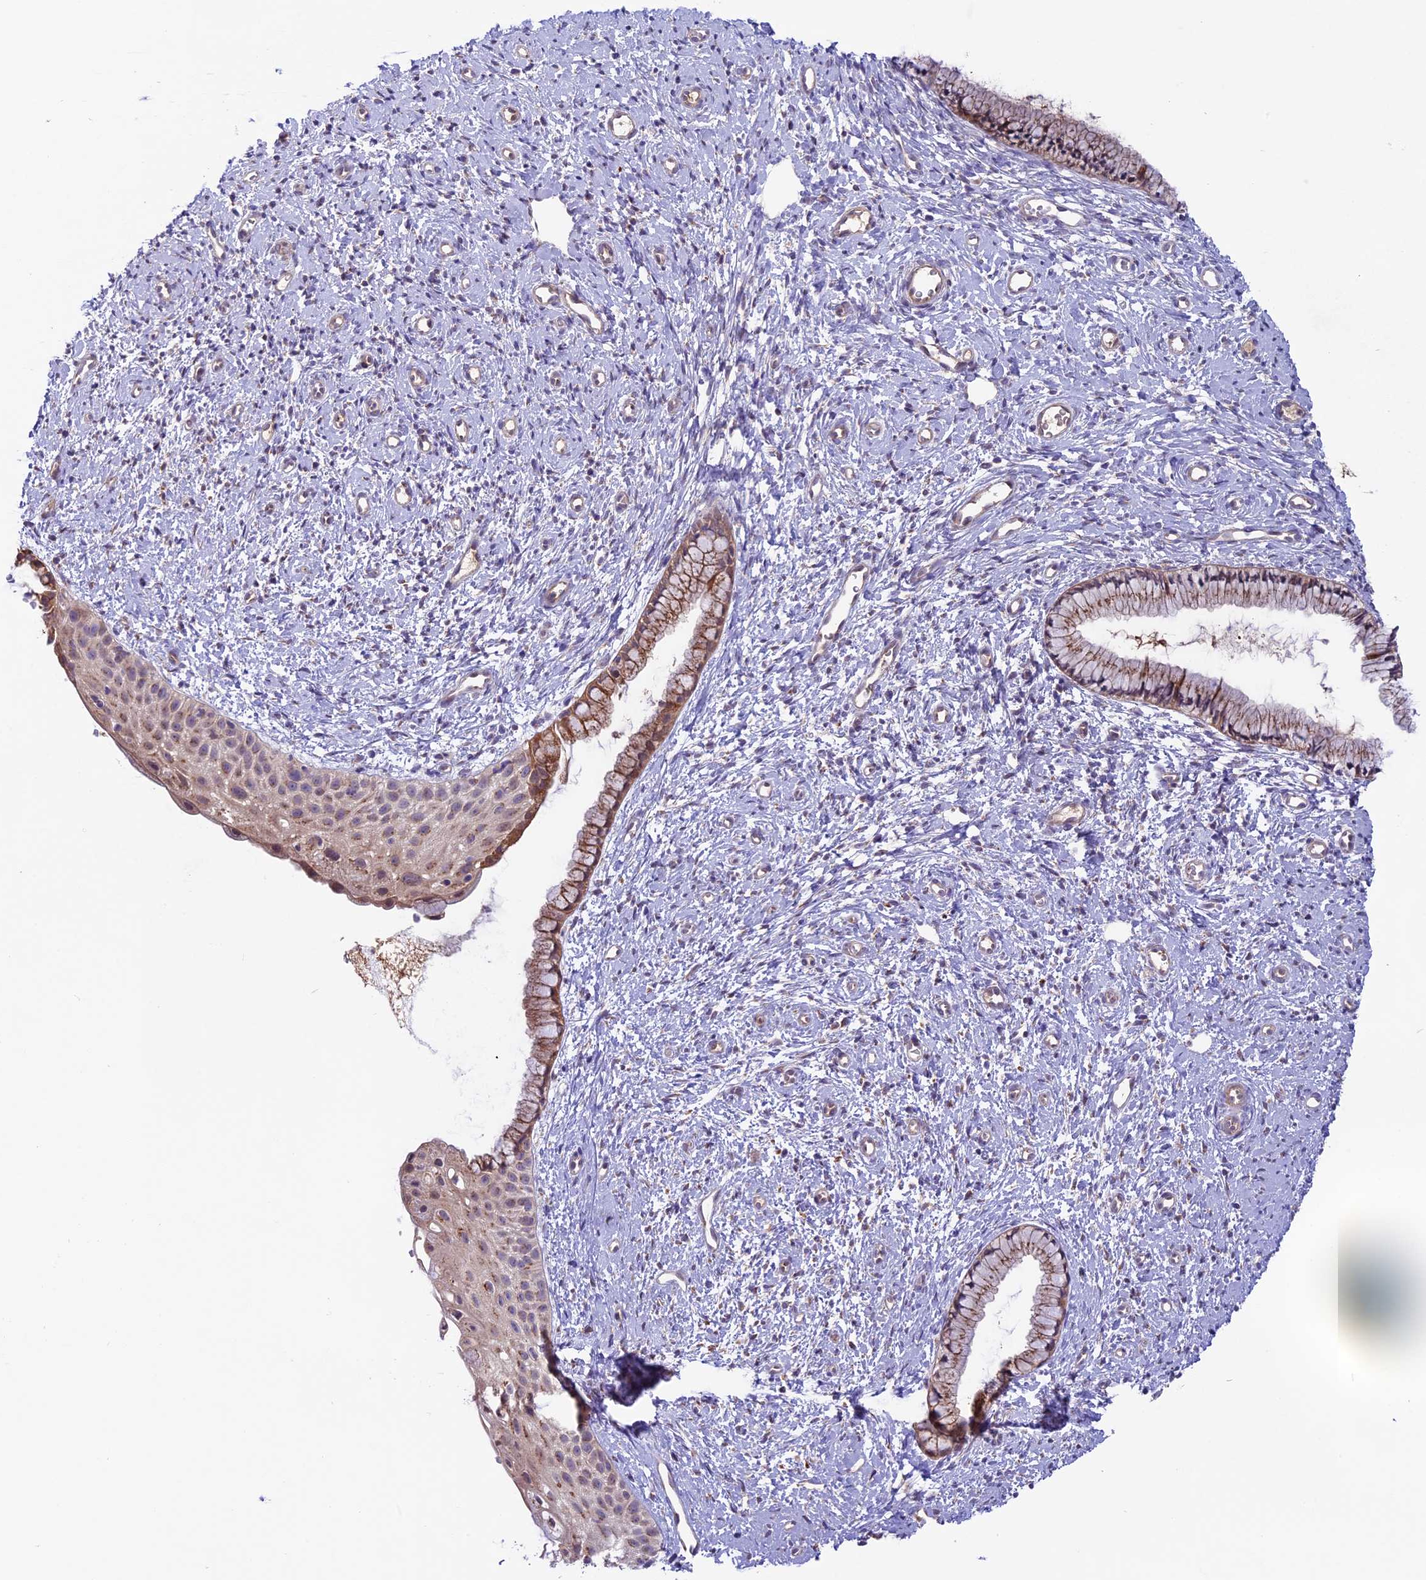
{"staining": {"intensity": "moderate", "quantity": ">75%", "location": "cytoplasmic/membranous"}, "tissue": "cervix", "cell_type": "Glandular cells", "image_type": "normal", "snomed": [{"axis": "morphology", "description": "Normal tissue, NOS"}, {"axis": "topography", "description": "Cervix"}], "caption": "The immunohistochemical stain labels moderate cytoplasmic/membranous positivity in glandular cells of benign cervix. The staining is performed using DAB brown chromogen to label protein expression. The nuclei are counter-stained blue using hematoxylin.", "gene": "COG8", "patient": {"sex": "female", "age": 57}}